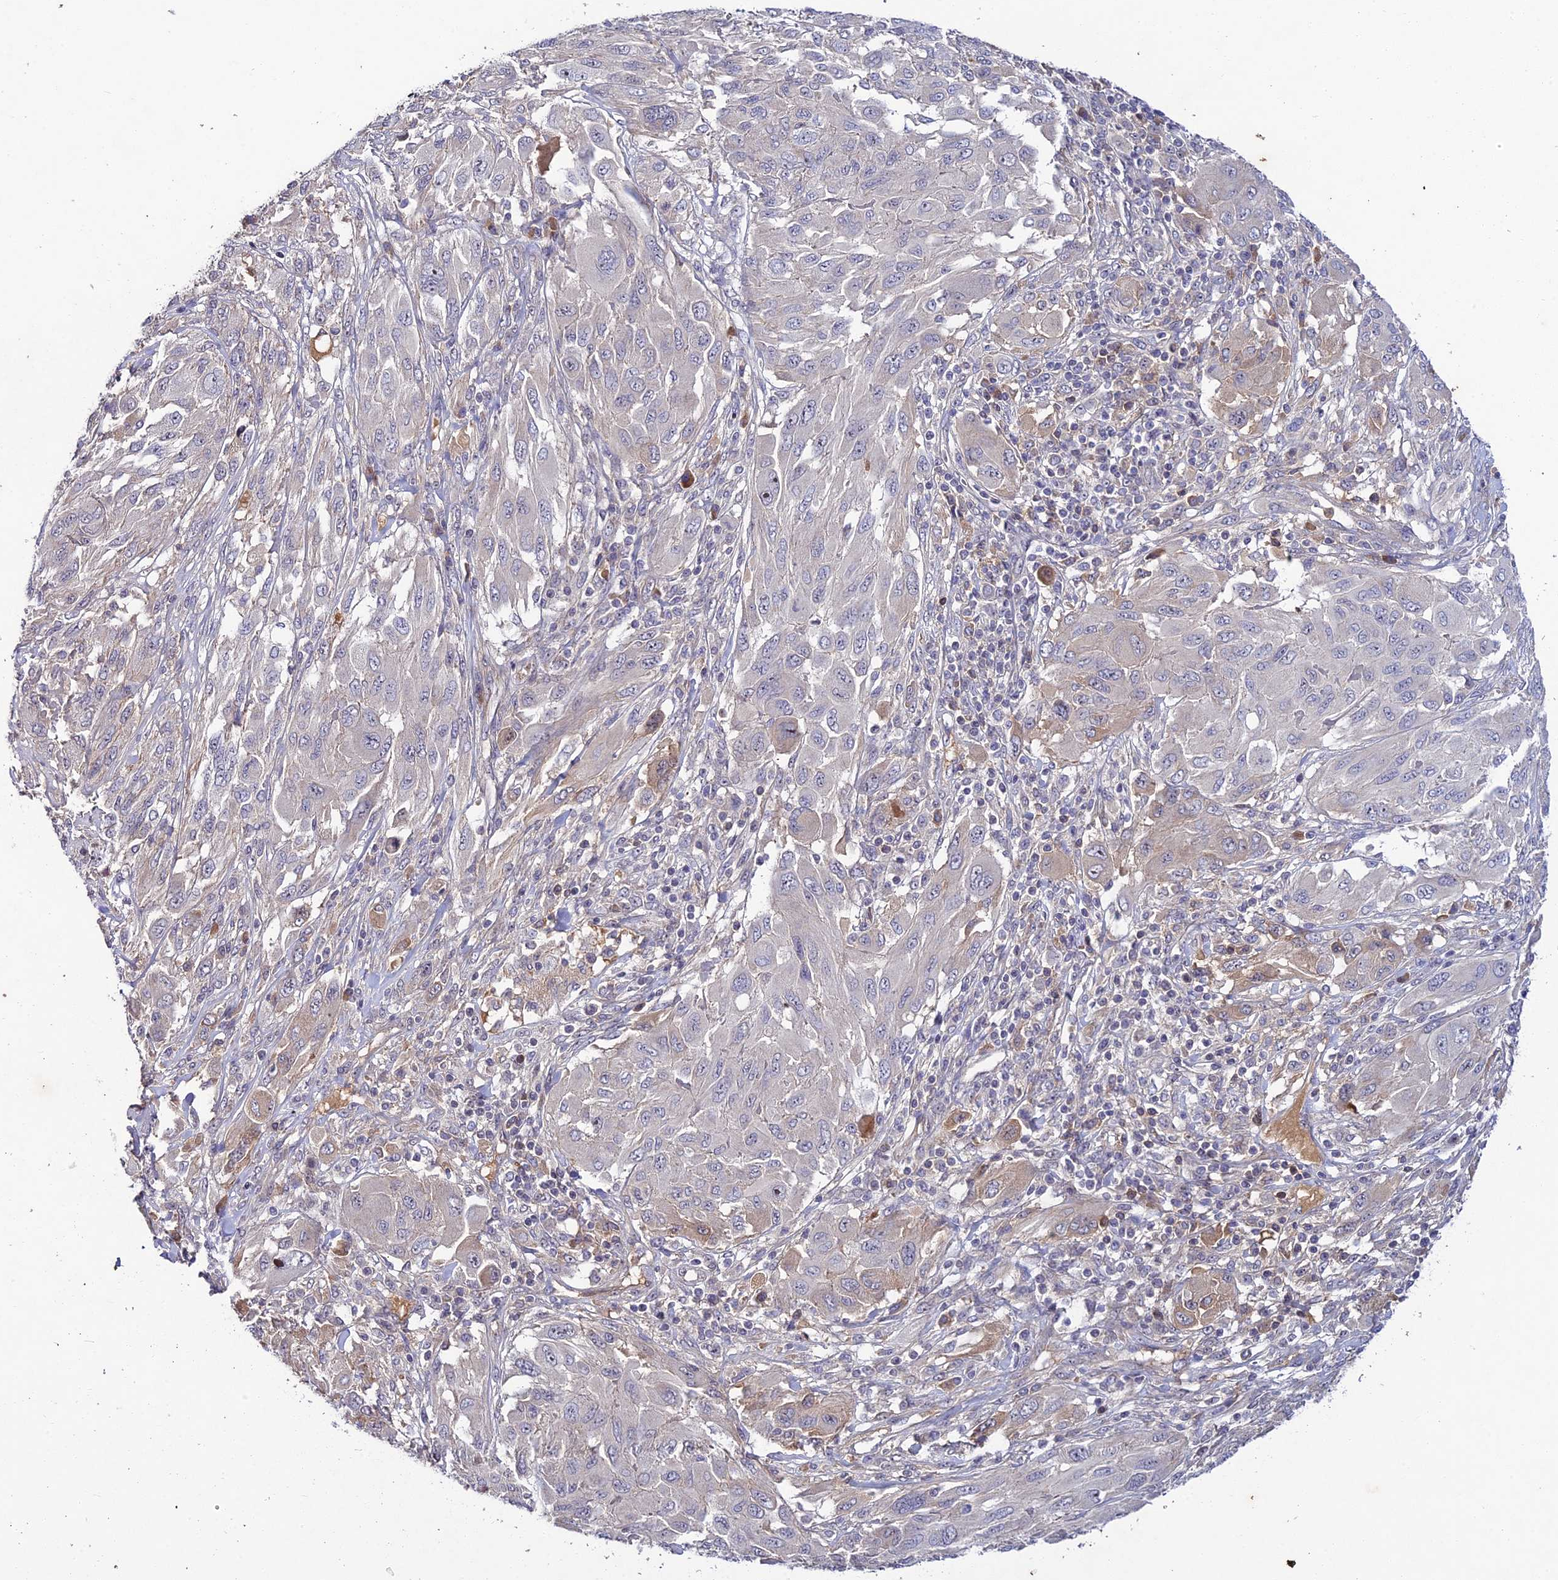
{"staining": {"intensity": "negative", "quantity": "none", "location": "none"}, "tissue": "melanoma", "cell_type": "Tumor cells", "image_type": "cancer", "snomed": [{"axis": "morphology", "description": "Malignant melanoma, NOS"}, {"axis": "topography", "description": "Skin"}], "caption": "The image reveals no staining of tumor cells in melanoma. (Brightfield microscopy of DAB IHC at high magnification).", "gene": "CHST5", "patient": {"sex": "female", "age": 91}}